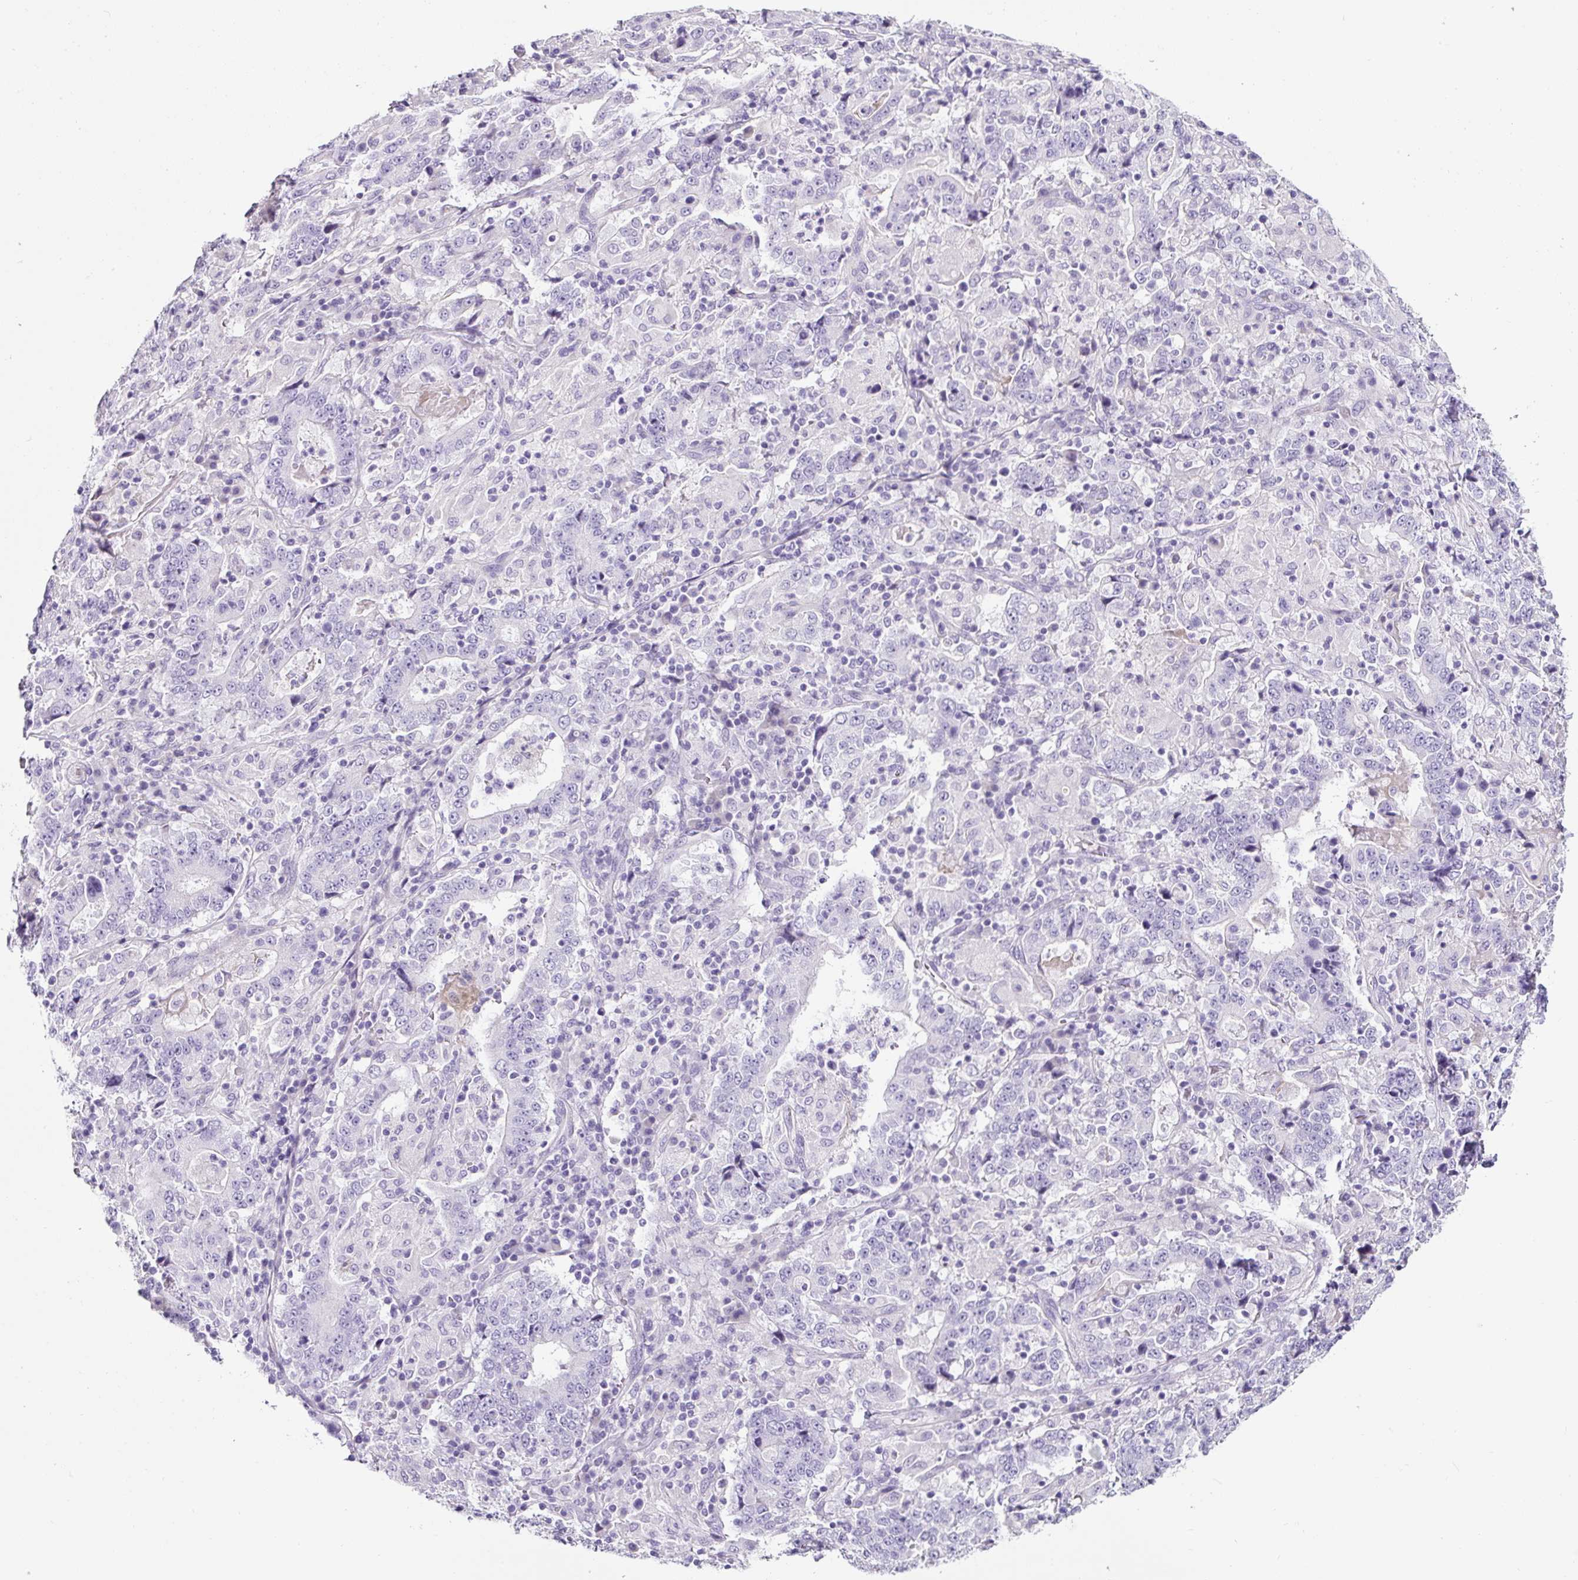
{"staining": {"intensity": "negative", "quantity": "none", "location": "none"}, "tissue": "stomach cancer", "cell_type": "Tumor cells", "image_type": "cancer", "snomed": [{"axis": "morphology", "description": "Normal tissue, NOS"}, {"axis": "morphology", "description": "Adenocarcinoma, NOS"}, {"axis": "topography", "description": "Stomach, upper"}, {"axis": "topography", "description": "Stomach"}], "caption": "High magnification brightfield microscopy of stomach adenocarcinoma stained with DAB (brown) and counterstained with hematoxylin (blue): tumor cells show no significant staining. (Stains: DAB IHC with hematoxylin counter stain, Microscopy: brightfield microscopy at high magnification).", "gene": "OR14A2", "patient": {"sex": "male", "age": 59}}